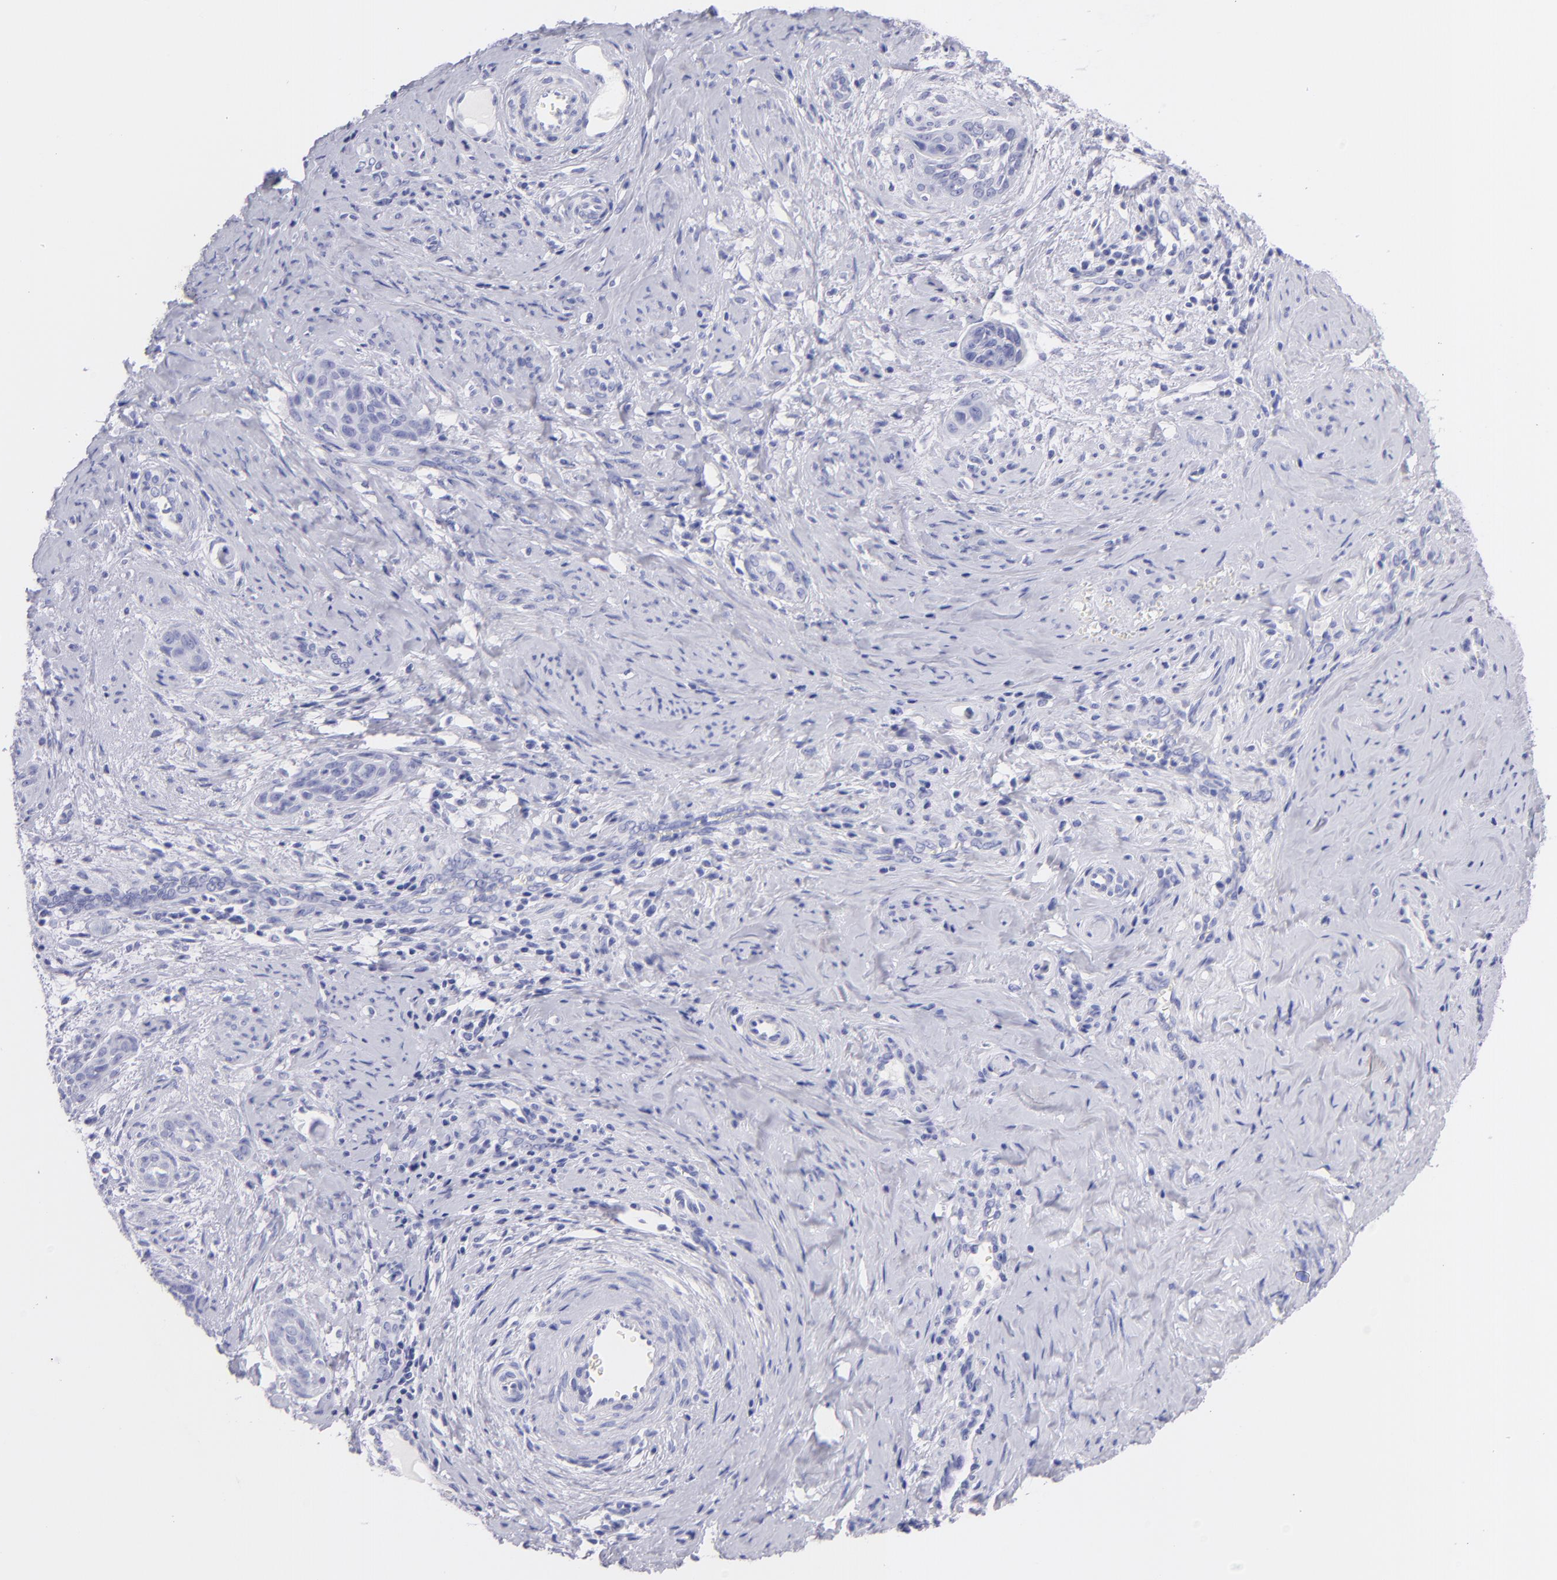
{"staining": {"intensity": "negative", "quantity": "none", "location": "none"}, "tissue": "cervical cancer", "cell_type": "Tumor cells", "image_type": "cancer", "snomed": [{"axis": "morphology", "description": "Squamous cell carcinoma, NOS"}, {"axis": "topography", "description": "Cervix"}], "caption": "The immunohistochemistry histopathology image has no significant staining in tumor cells of cervical squamous cell carcinoma tissue.", "gene": "CNP", "patient": {"sex": "female", "age": 33}}